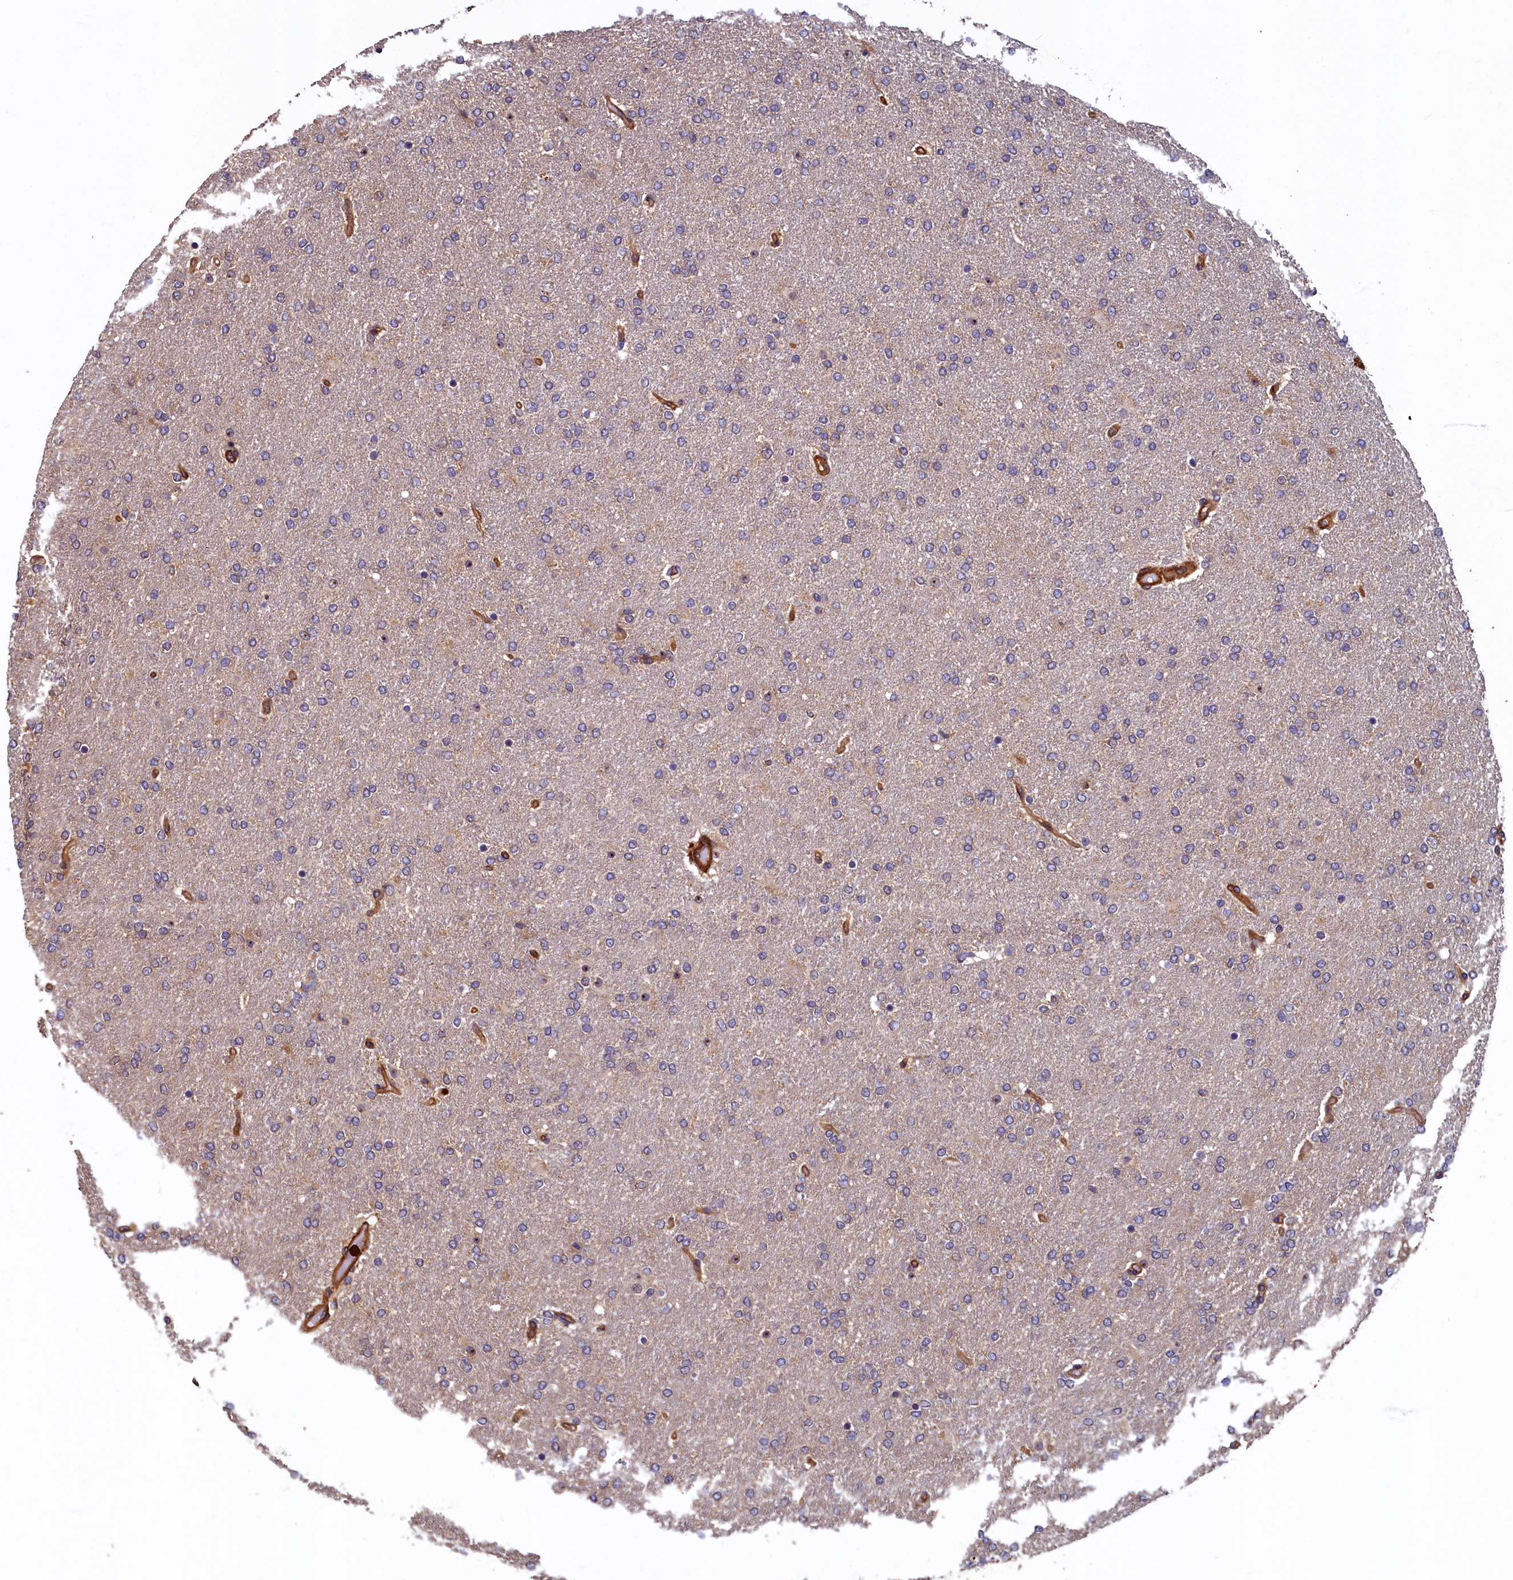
{"staining": {"intensity": "negative", "quantity": "none", "location": "none"}, "tissue": "glioma", "cell_type": "Tumor cells", "image_type": "cancer", "snomed": [{"axis": "morphology", "description": "Glioma, malignant, High grade"}, {"axis": "topography", "description": "Brain"}], "caption": "An immunohistochemistry image of glioma is shown. There is no staining in tumor cells of glioma.", "gene": "CCDC102B", "patient": {"sex": "male", "age": 72}}